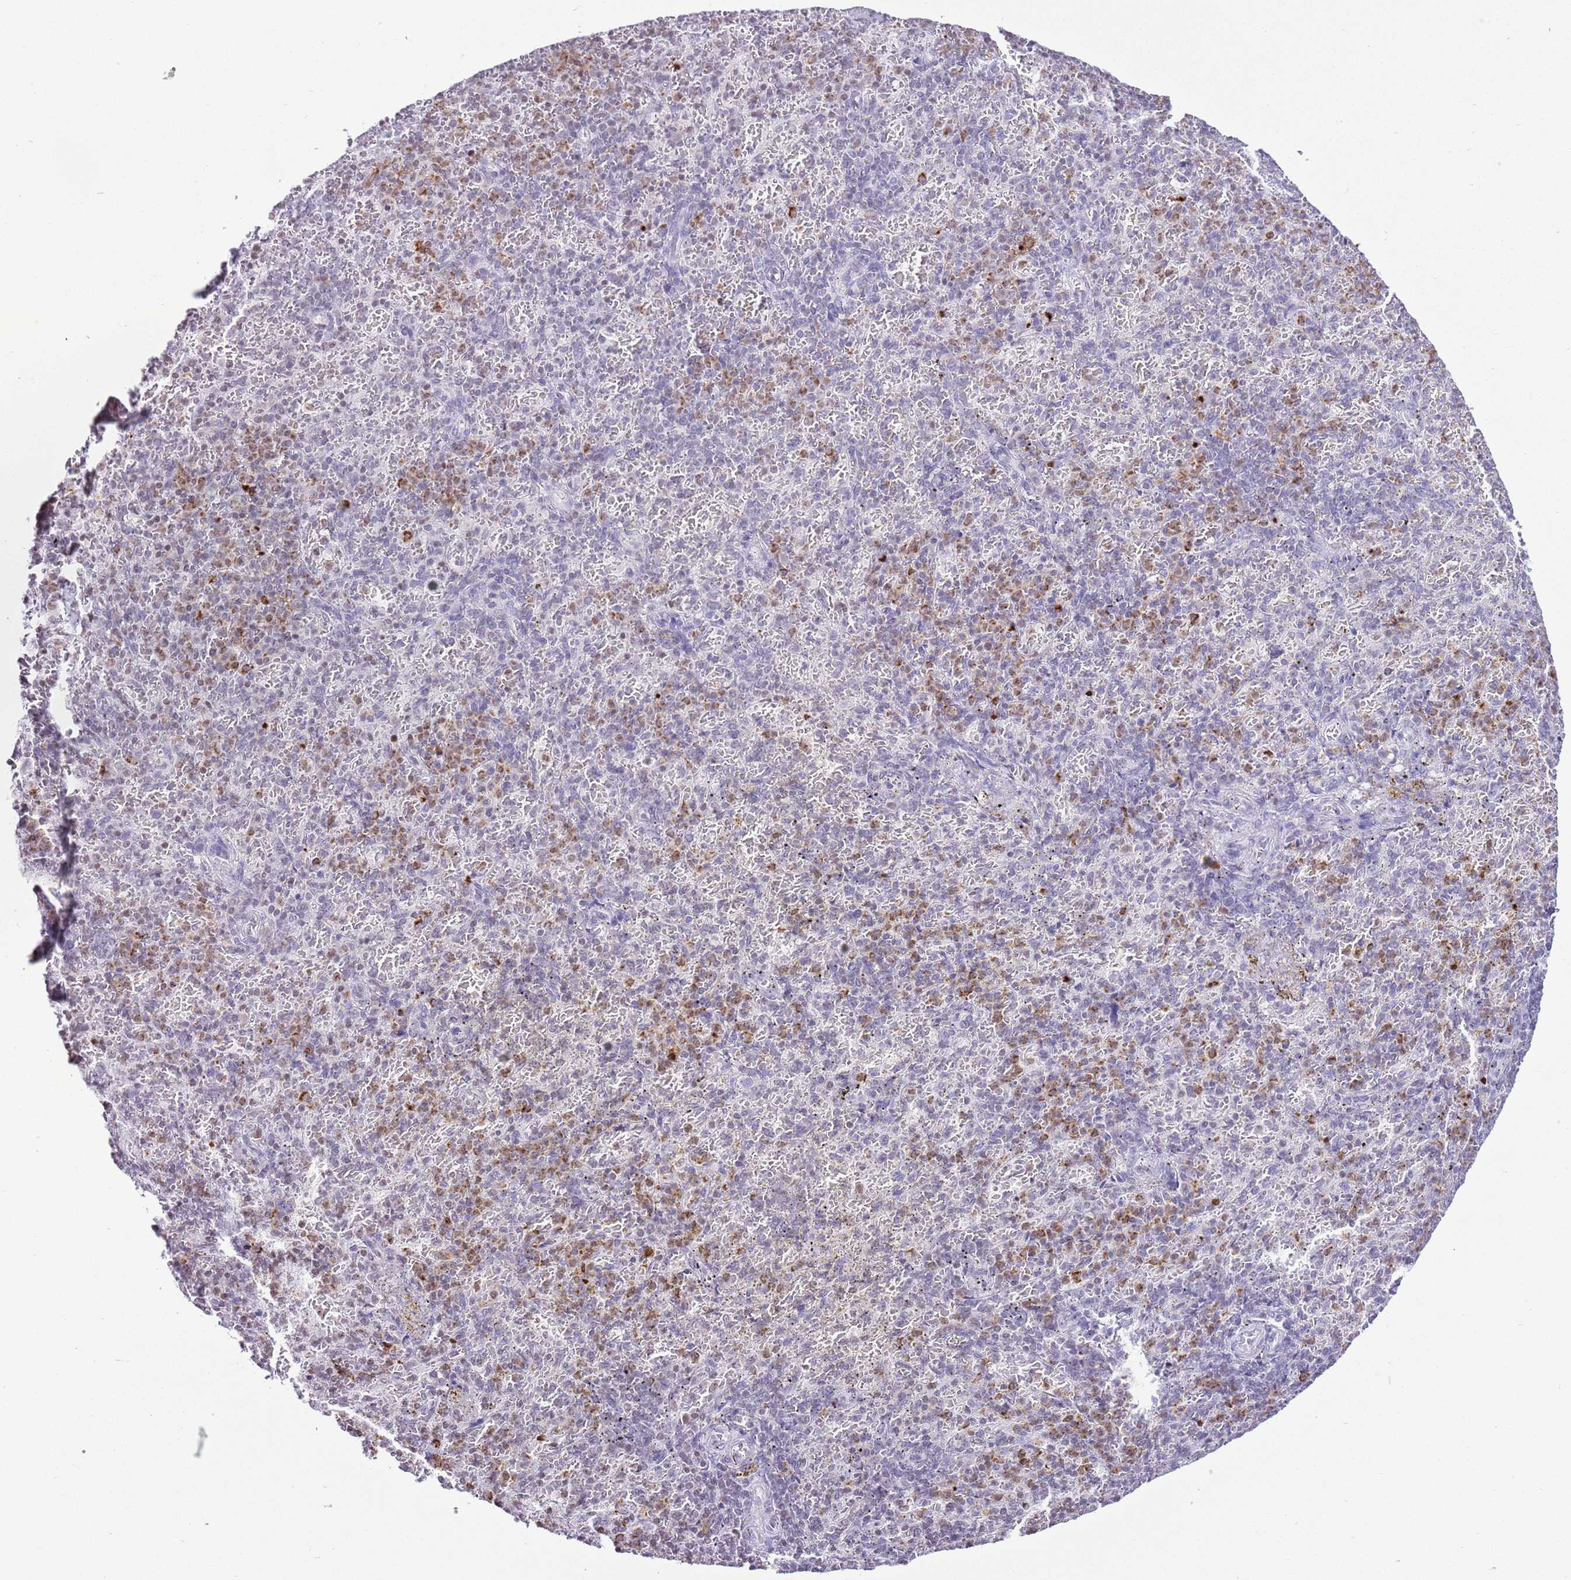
{"staining": {"intensity": "moderate", "quantity": "<25%", "location": "cytoplasmic/membranous"}, "tissue": "spleen", "cell_type": "Cells in red pulp", "image_type": "normal", "snomed": [{"axis": "morphology", "description": "Normal tissue, NOS"}, {"axis": "topography", "description": "Spleen"}], "caption": "Immunohistochemistry (IHC) histopathology image of normal spleen stained for a protein (brown), which reveals low levels of moderate cytoplasmic/membranous staining in about <25% of cells in red pulp.", "gene": "PRR15", "patient": {"sex": "female", "age": 74}}